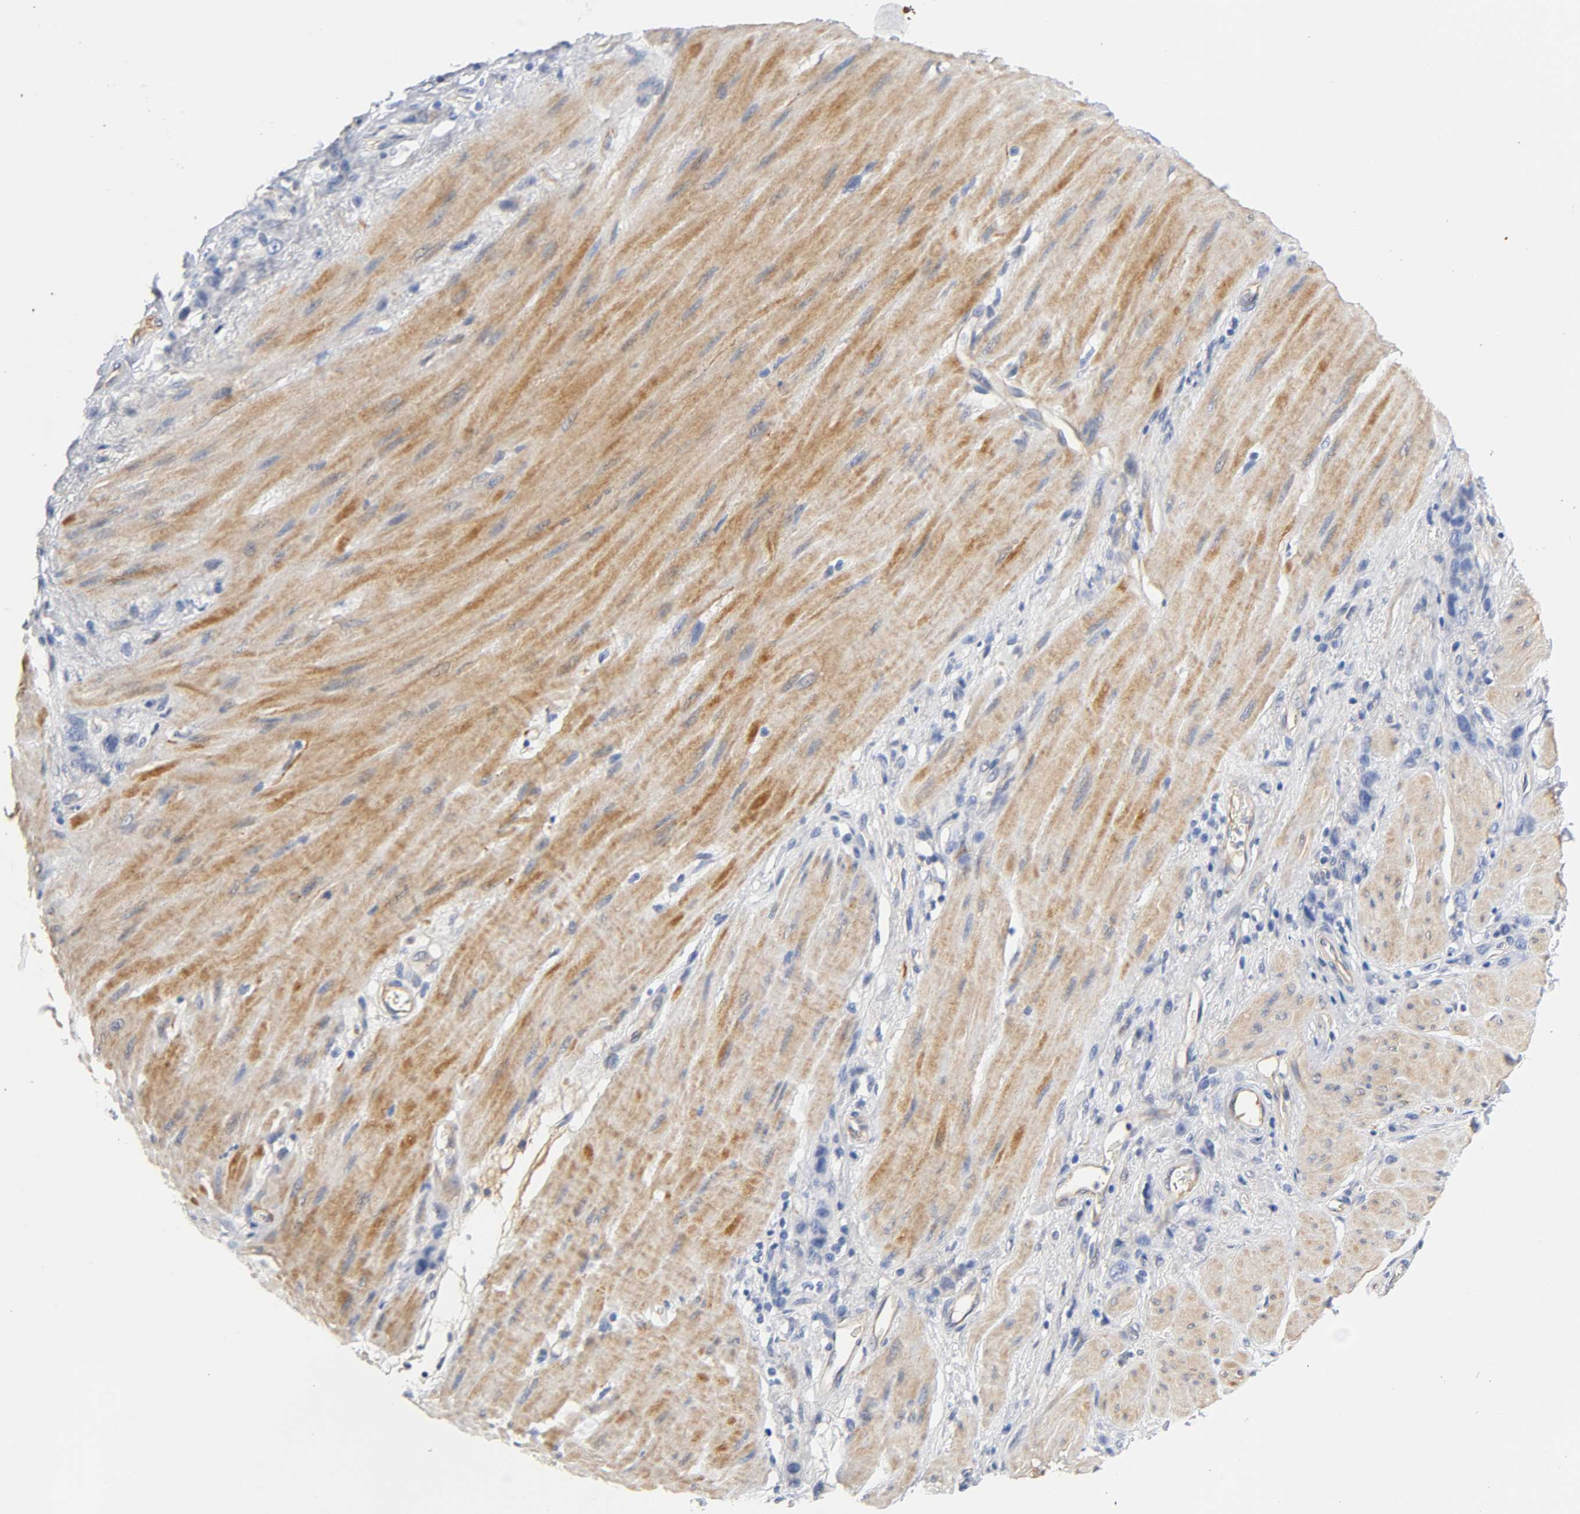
{"staining": {"intensity": "negative", "quantity": "none", "location": "none"}, "tissue": "stomach cancer", "cell_type": "Tumor cells", "image_type": "cancer", "snomed": [{"axis": "morphology", "description": "Adenocarcinoma, NOS"}, {"axis": "topography", "description": "Stomach"}], "caption": "Stomach cancer was stained to show a protein in brown. There is no significant expression in tumor cells.", "gene": "TNC", "patient": {"sex": "male", "age": 82}}